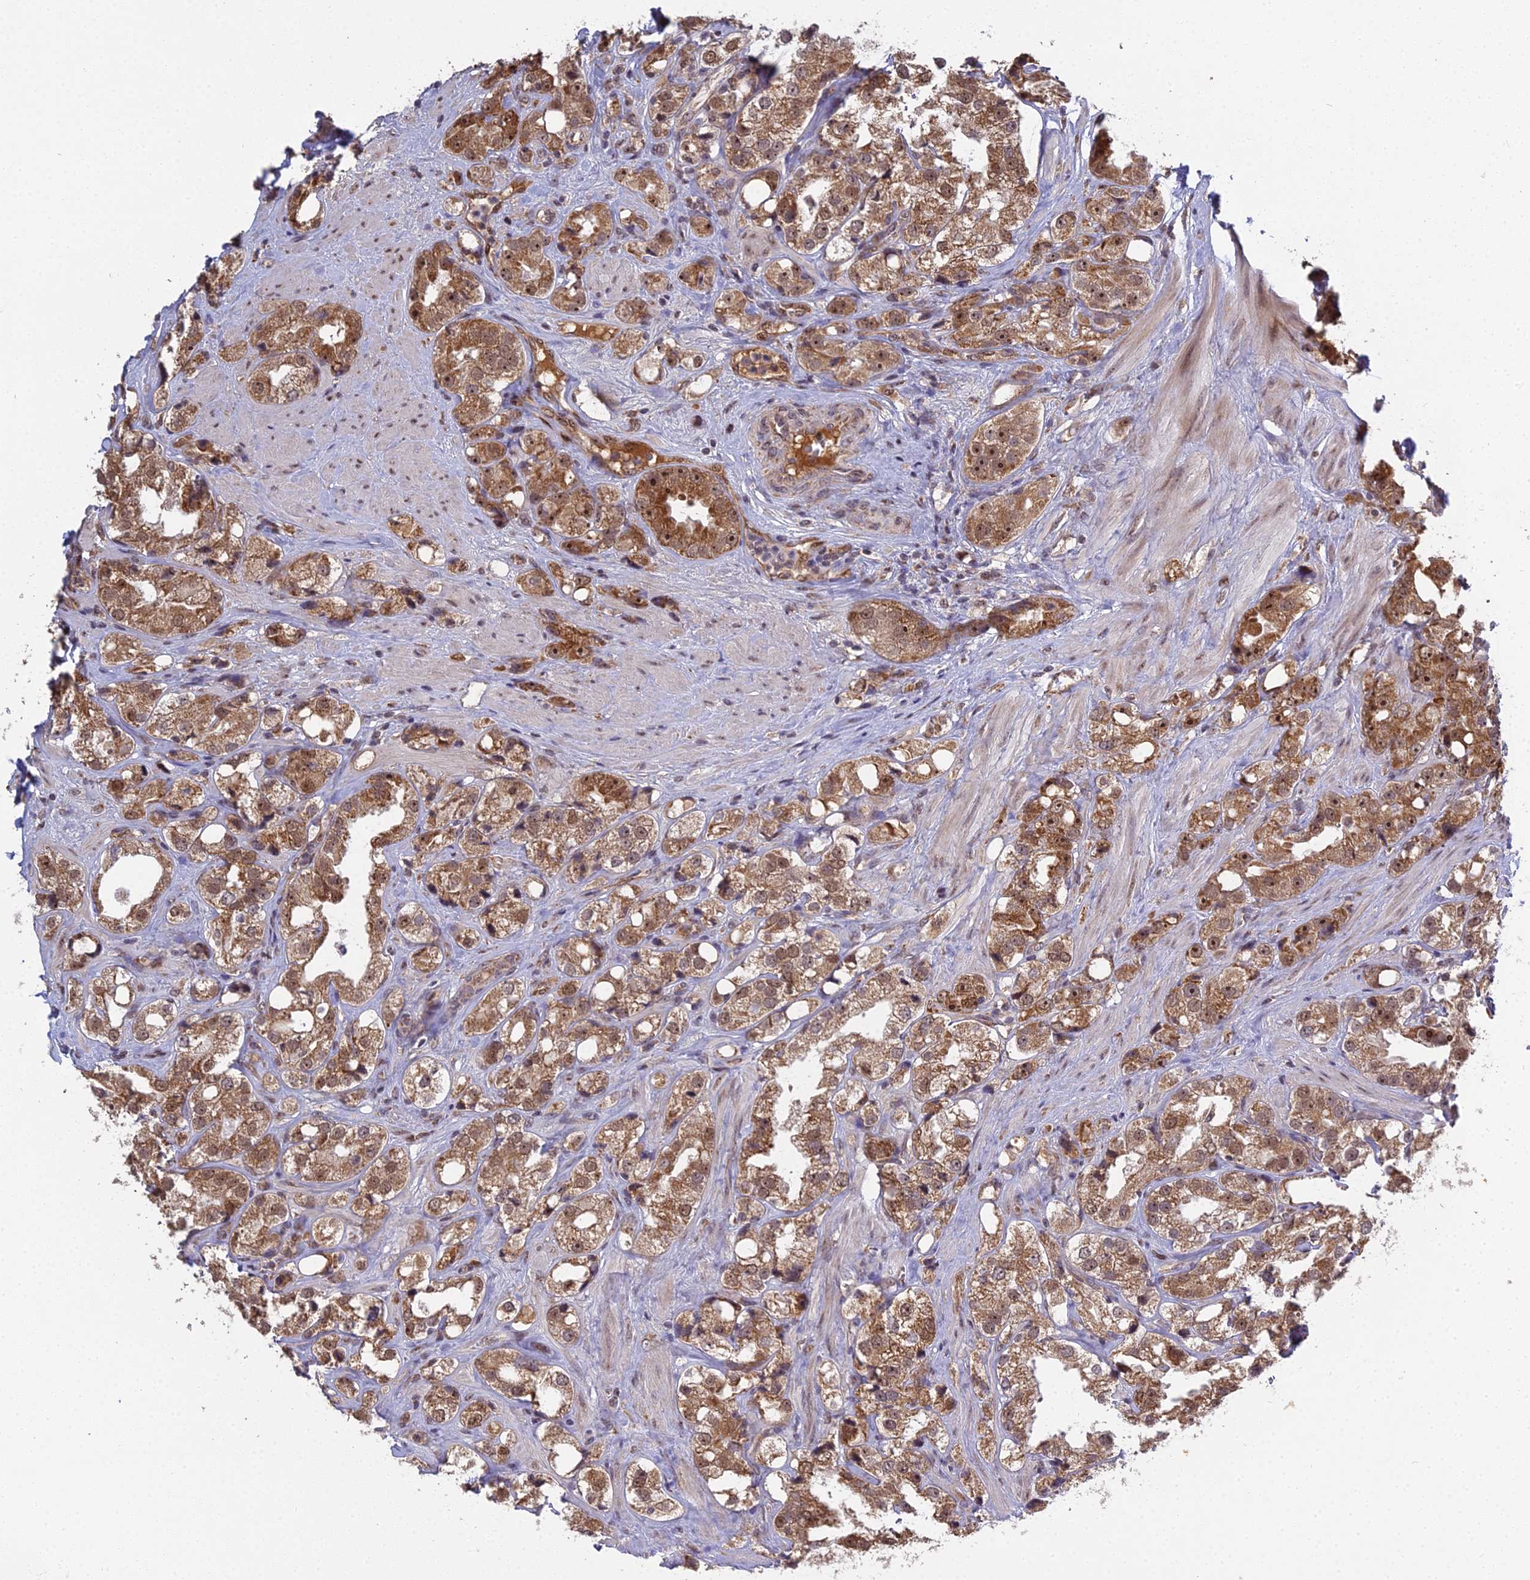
{"staining": {"intensity": "moderate", "quantity": ">75%", "location": "cytoplasmic/membranous,nuclear"}, "tissue": "prostate cancer", "cell_type": "Tumor cells", "image_type": "cancer", "snomed": [{"axis": "morphology", "description": "Adenocarcinoma, NOS"}, {"axis": "topography", "description": "Prostate"}], "caption": "This photomicrograph demonstrates prostate cancer (adenocarcinoma) stained with IHC to label a protein in brown. The cytoplasmic/membranous and nuclear of tumor cells show moderate positivity for the protein. Nuclei are counter-stained blue.", "gene": "MEOX1", "patient": {"sex": "male", "age": 79}}